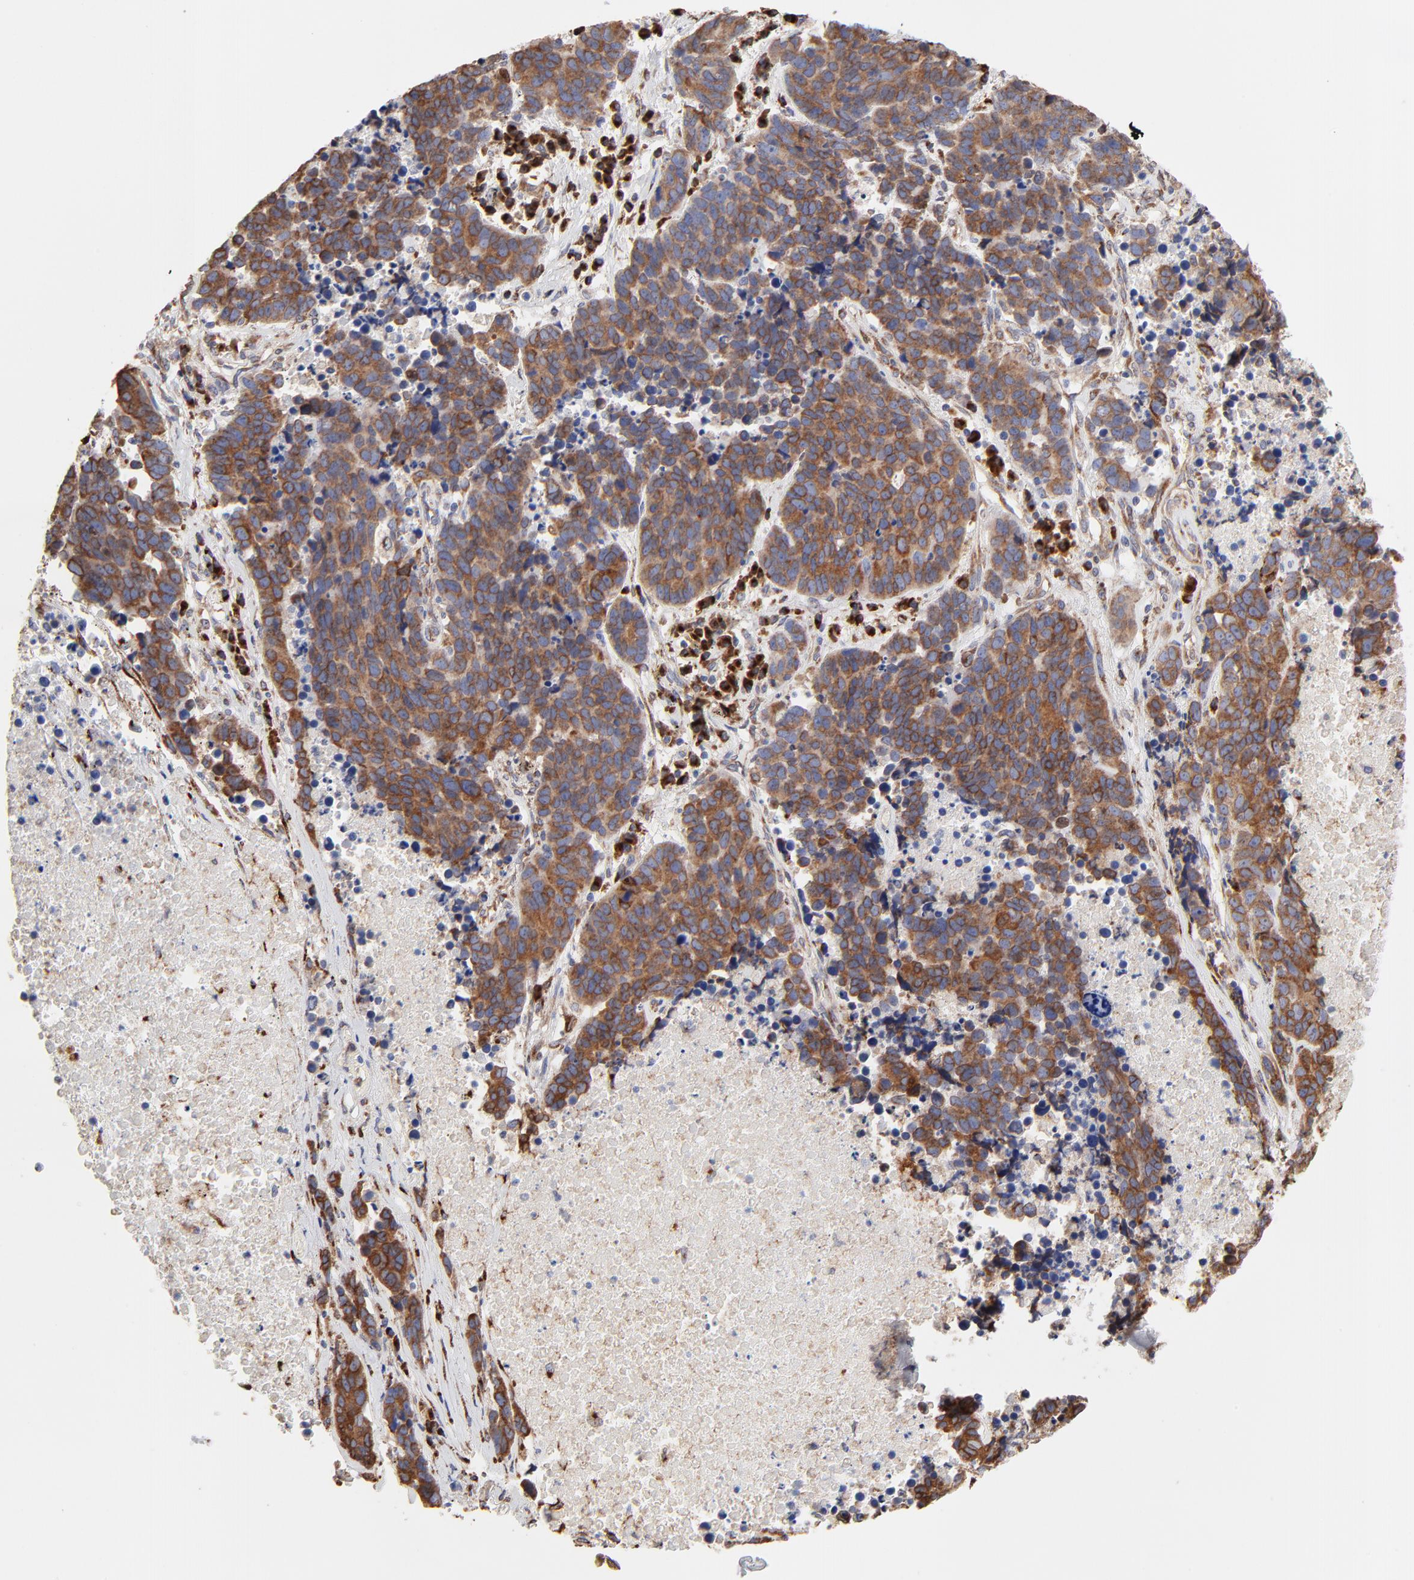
{"staining": {"intensity": "moderate", "quantity": ">75%", "location": "cytoplasmic/membranous"}, "tissue": "lung cancer", "cell_type": "Tumor cells", "image_type": "cancer", "snomed": [{"axis": "morphology", "description": "Carcinoid, malignant, NOS"}, {"axis": "topography", "description": "Lung"}], "caption": "Protein staining by immunohistochemistry (IHC) demonstrates moderate cytoplasmic/membranous positivity in approximately >75% of tumor cells in lung malignant carcinoid.", "gene": "LMAN1", "patient": {"sex": "male", "age": 60}}